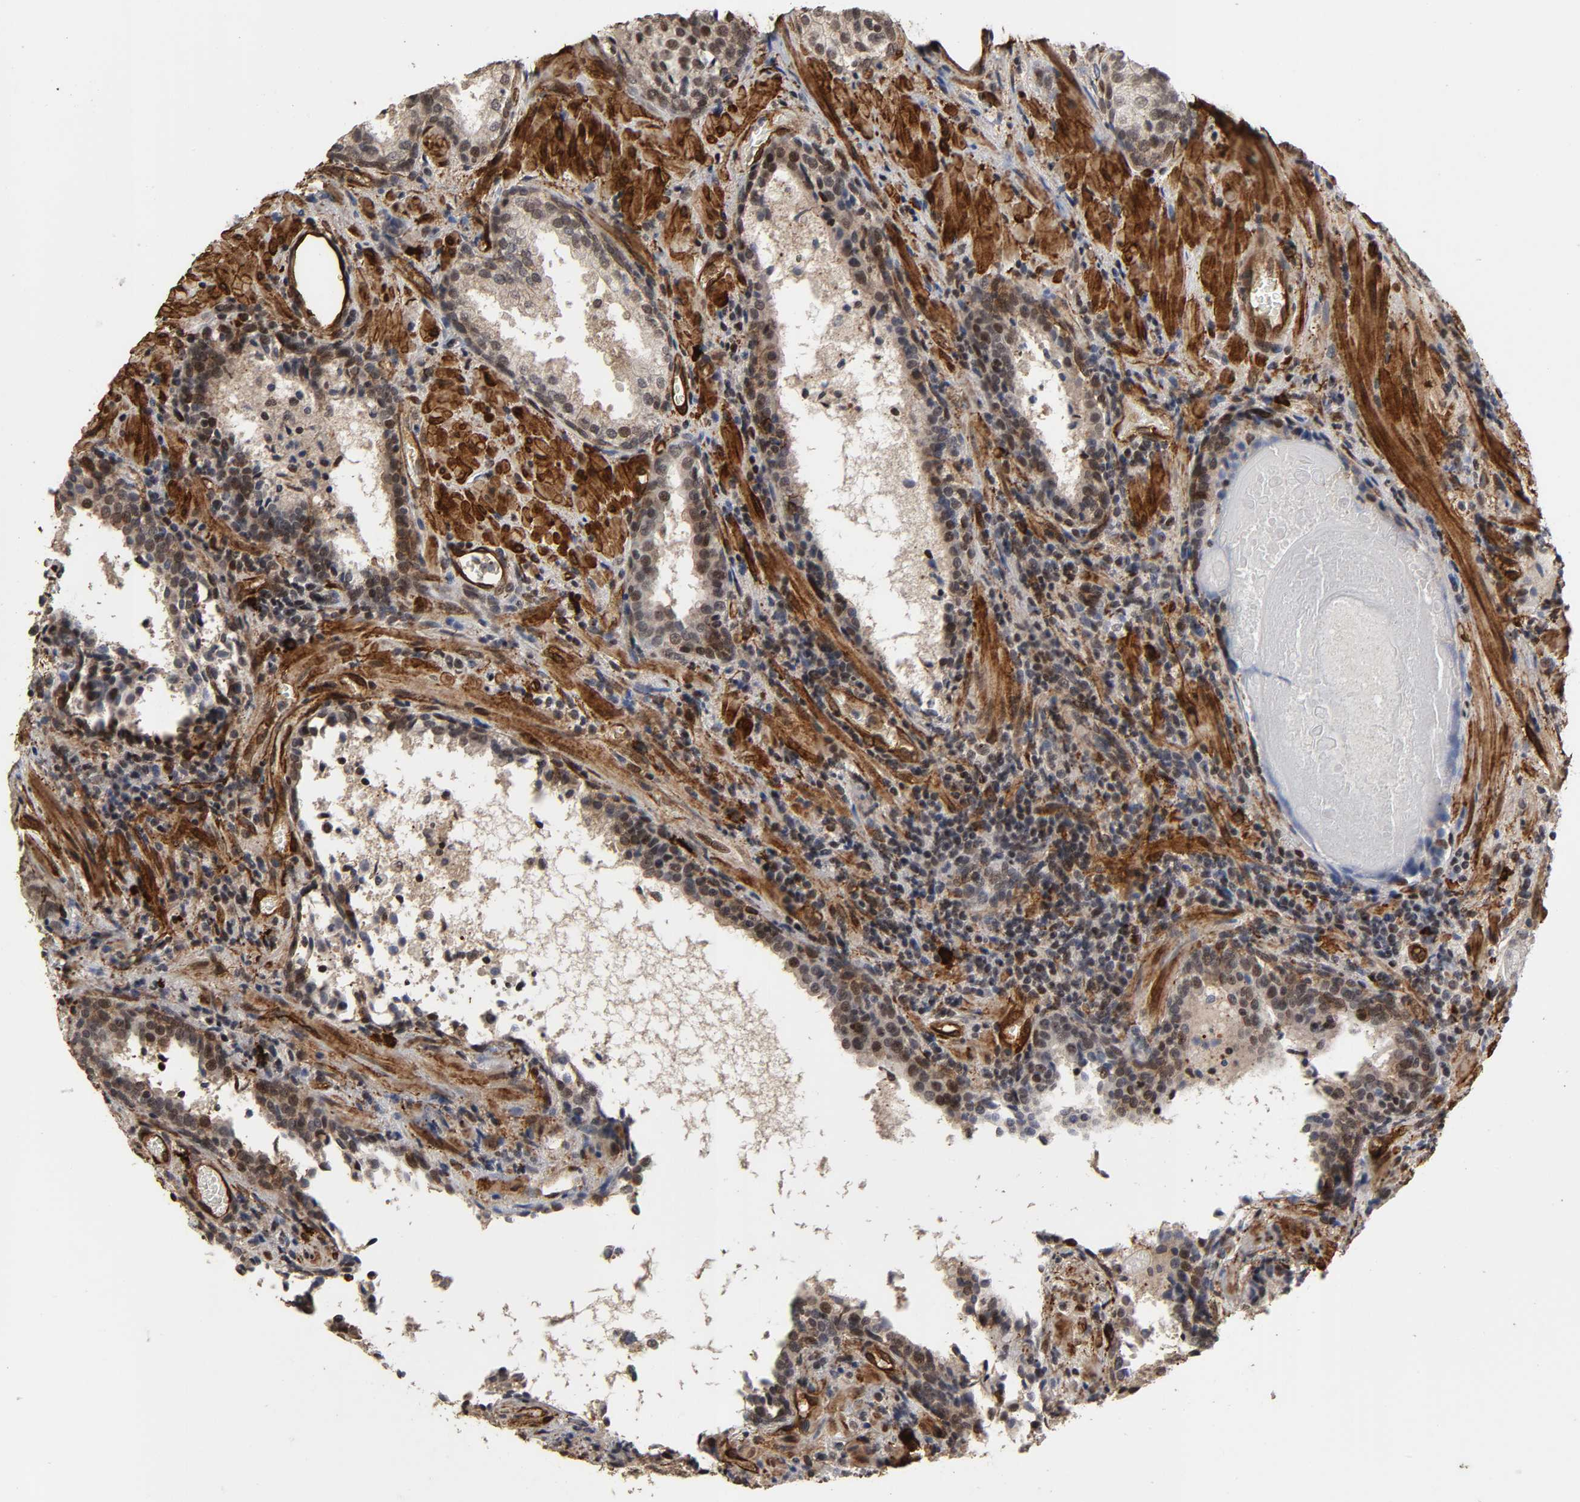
{"staining": {"intensity": "moderate", "quantity": "25%-75%", "location": "cytoplasmic/membranous,nuclear"}, "tissue": "prostate cancer", "cell_type": "Tumor cells", "image_type": "cancer", "snomed": [{"axis": "morphology", "description": "Adenocarcinoma, High grade"}, {"axis": "topography", "description": "Prostate"}], "caption": "A histopathology image of prostate adenocarcinoma (high-grade) stained for a protein exhibits moderate cytoplasmic/membranous and nuclear brown staining in tumor cells.", "gene": "AHNAK2", "patient": {"sex": "male", "age": 58}}